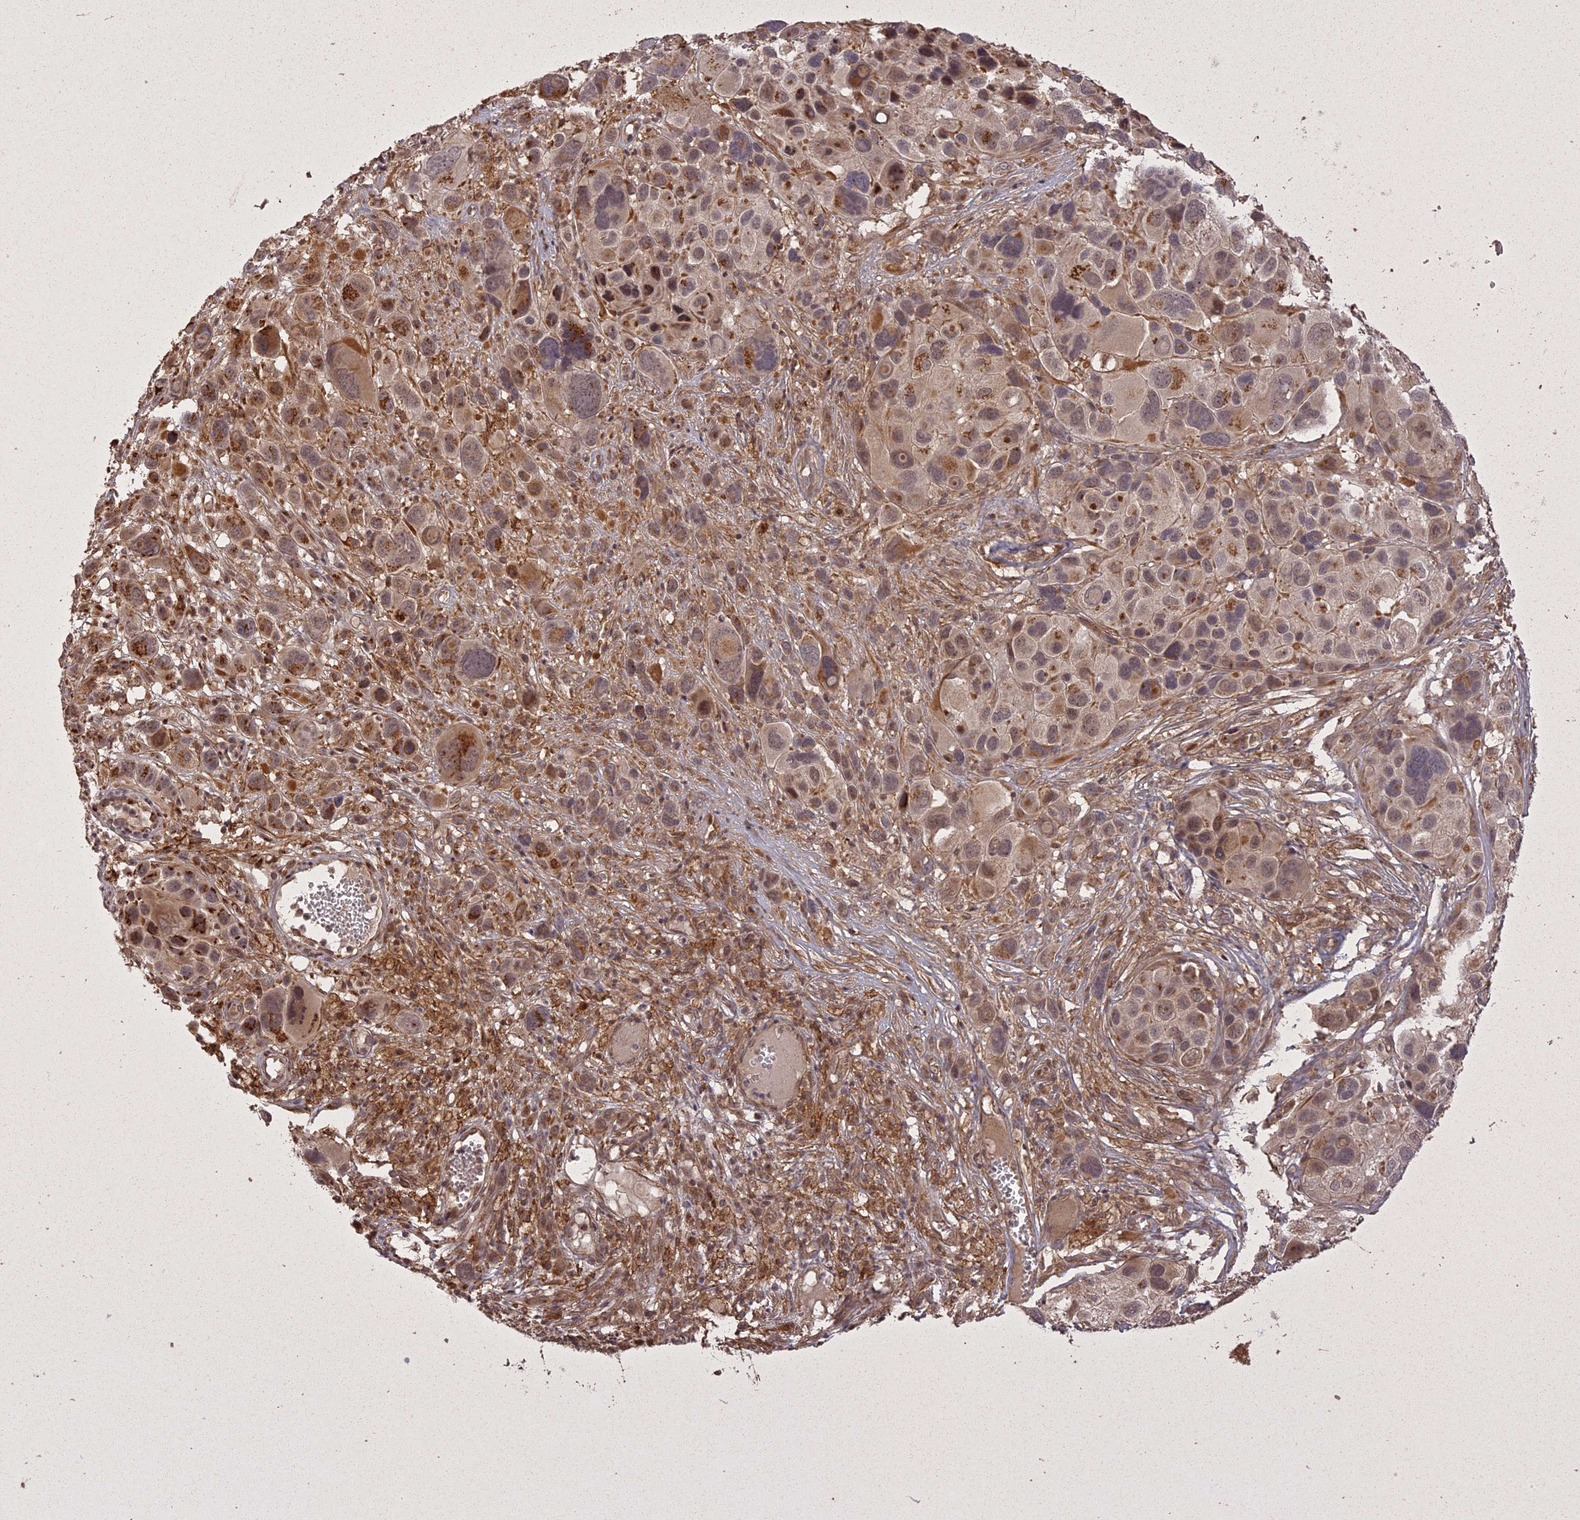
{"staining": {"intensity": "moderate", "quantity": "25%-75%", "location": "cytoplasmic/membranous,nuclear"}, "tissue": "melanoma", "cell_type": "Tumor cells", "image_type": "cancer", "snomed": [{"axis": "morphology", "description": "Malignant melanoma, NOS"}, {"axis": "topography", "description": "Skin of trunk"}], "caption": "DAB immunohistochemical staining of melanoma reveals moderate cytoplasmic/membranous and nuclear protein positivity in approximately 25%-75% of tumor cells. (Stains: DAB (3,3'-diaminobenzidine) in brown, nuclei in blue, Microscopy: brightfield microscopy at high magnification).", "gene": "ING5", "patient": {"sex": "male", "age": 71}}